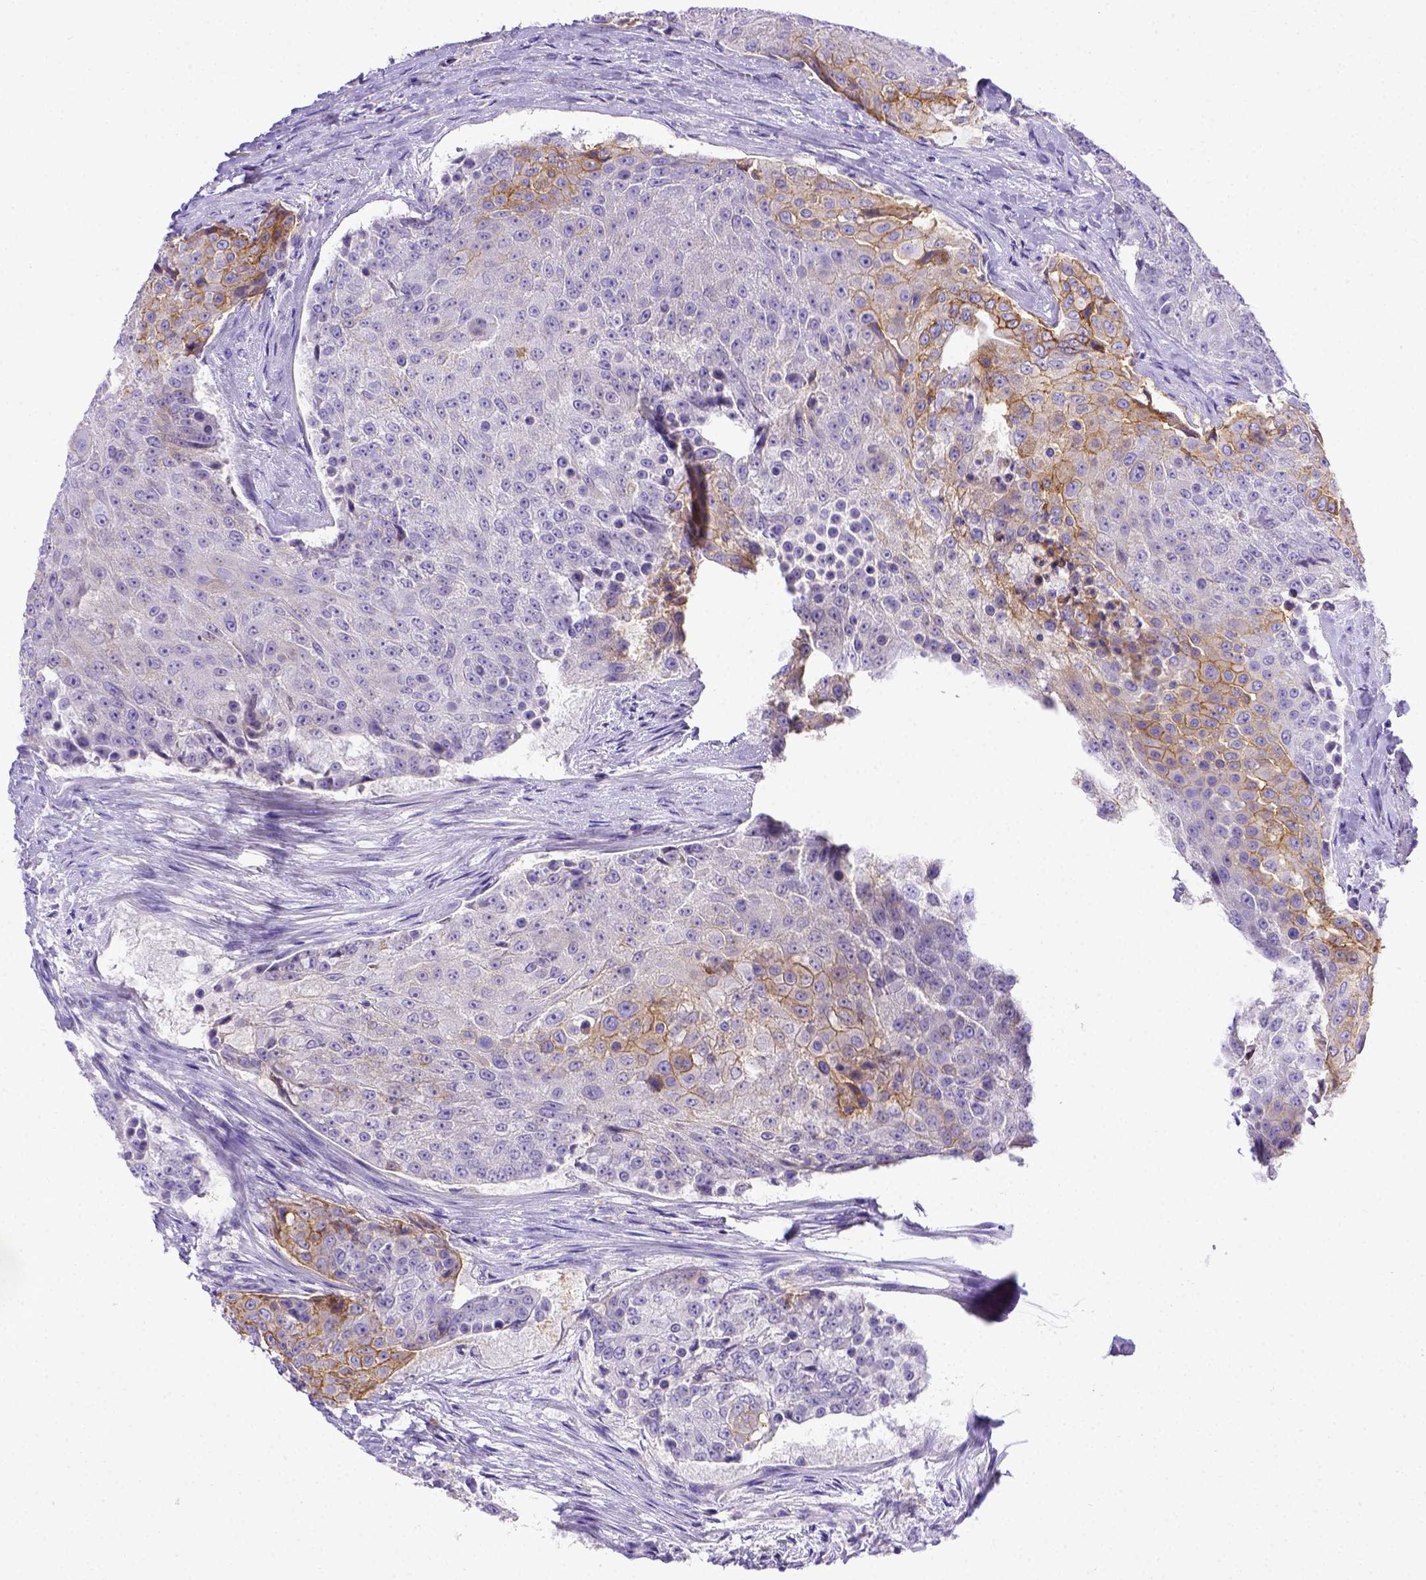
{"staining": {"intensity": "moderate", "quantity": "25%-75%", "location": "cytoplasmic/membranous"}, "tissue": "urothelial cancer", "cell_type": "Tumor cells", "image_type": "cancer", "snomed": [{"axis": "morphology", "description": "Urothelial carcinoma, High grade"}, {"axis": "topography", "description": "Urinary bladder"}], "caption": "DAB (3,3'-diaminobenzidine) immunohistochemical staining of urothelial cancer shows moderate cytoplasmic/membranous protein positivity in about 25%-75% of tumor cells. The protein is shown in brown color, while the nuclei are stained blue.", "gene": "BTN1A1", "patient": {"sex": "female", "age": 63}}